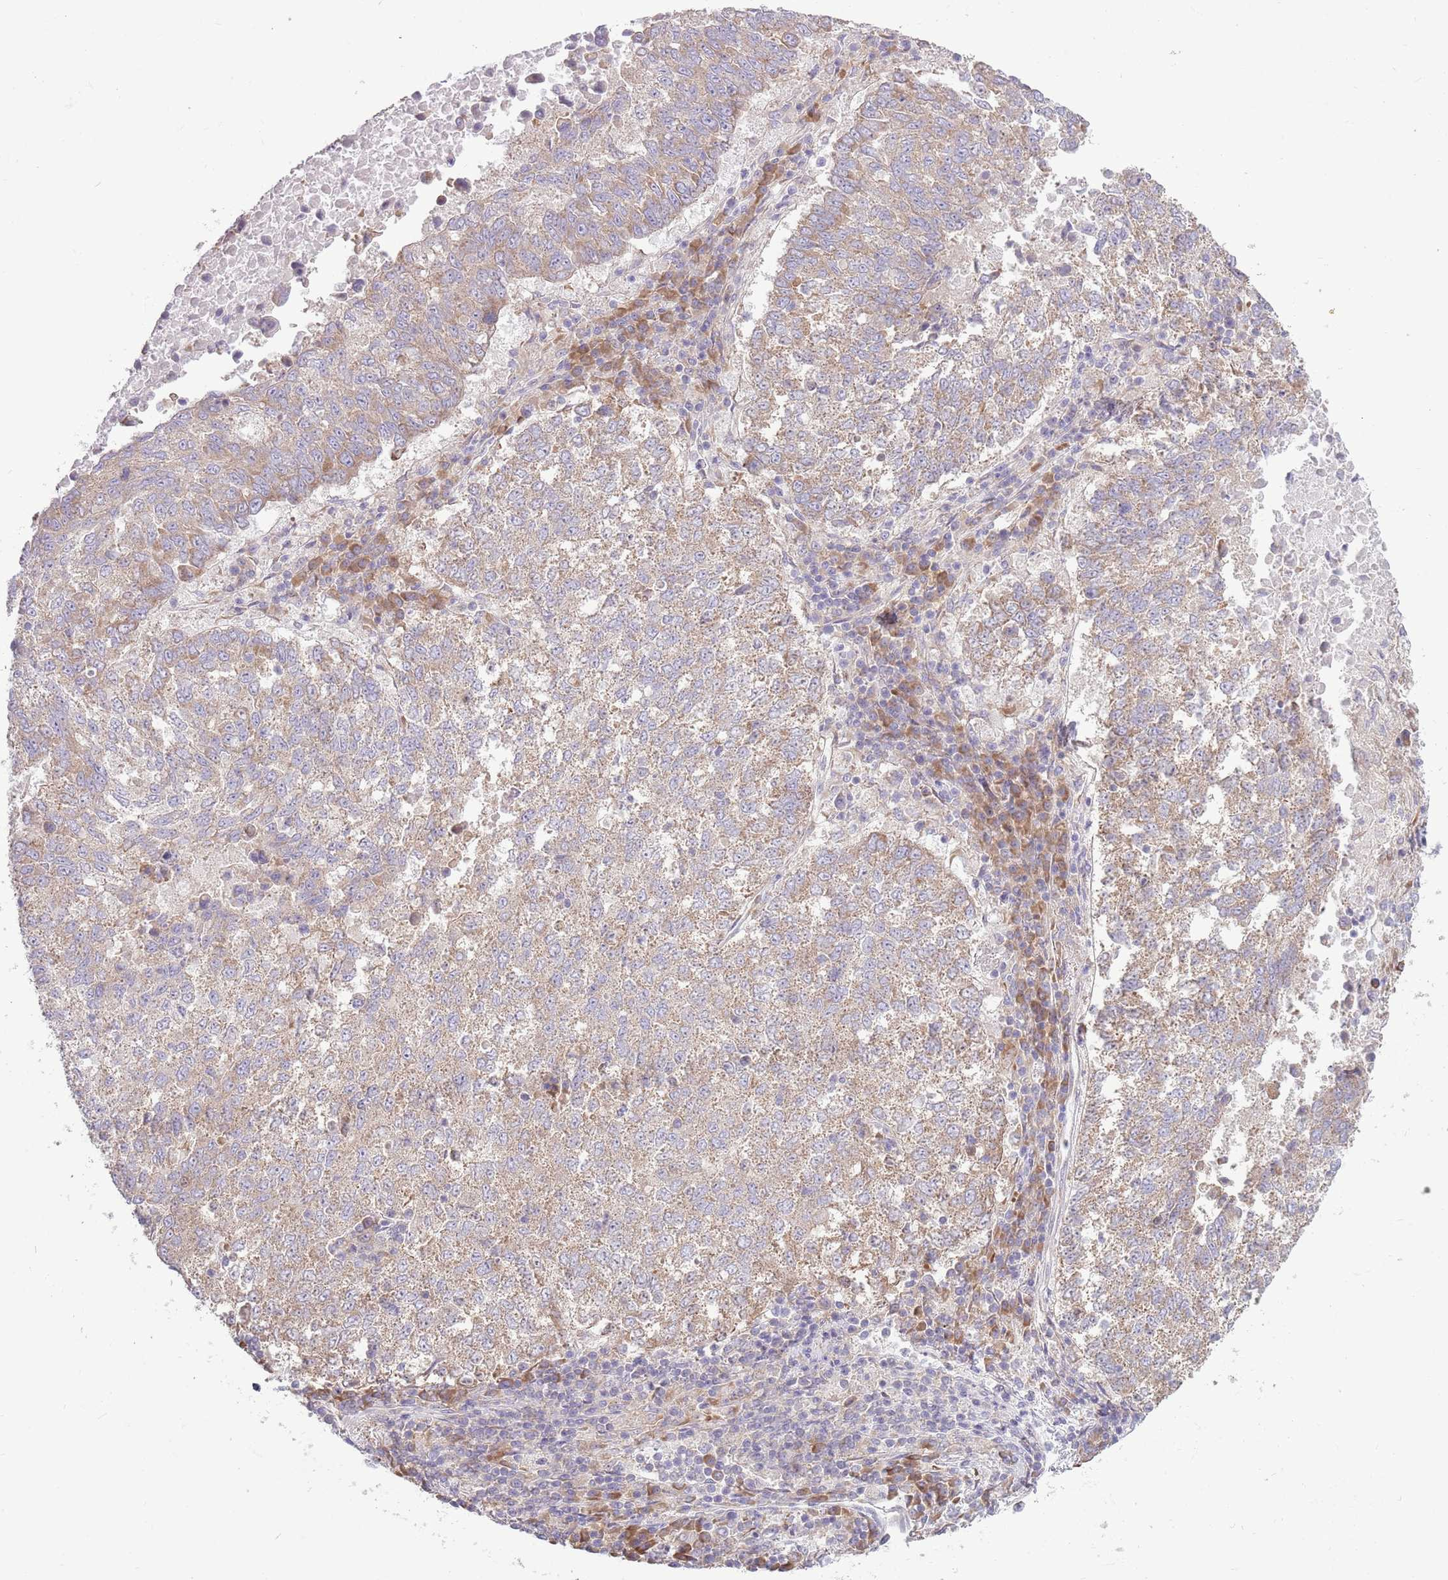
{"staining": {"intensity": "weak", "quantity": "25%-75%", "location": "cytoplasmic/membranous"}, "tissue": "lung cancer", "cell_type": "Tumor cells", "image_type": "cancer", "snomed": [{"axis": "morphology", "description": "Squamous cell carcinoma, NOS"}, {"axis": "topography", "description": "Lung"}], "caption": "Human lung cancer stained for a protein (brown) displays weak cytoplasmic/membranous positive staining in approximately 25%-75% of tumor cells.", "gene": "RPL17-C18orf32", "patient": {"sex": "male", "age": 73}}